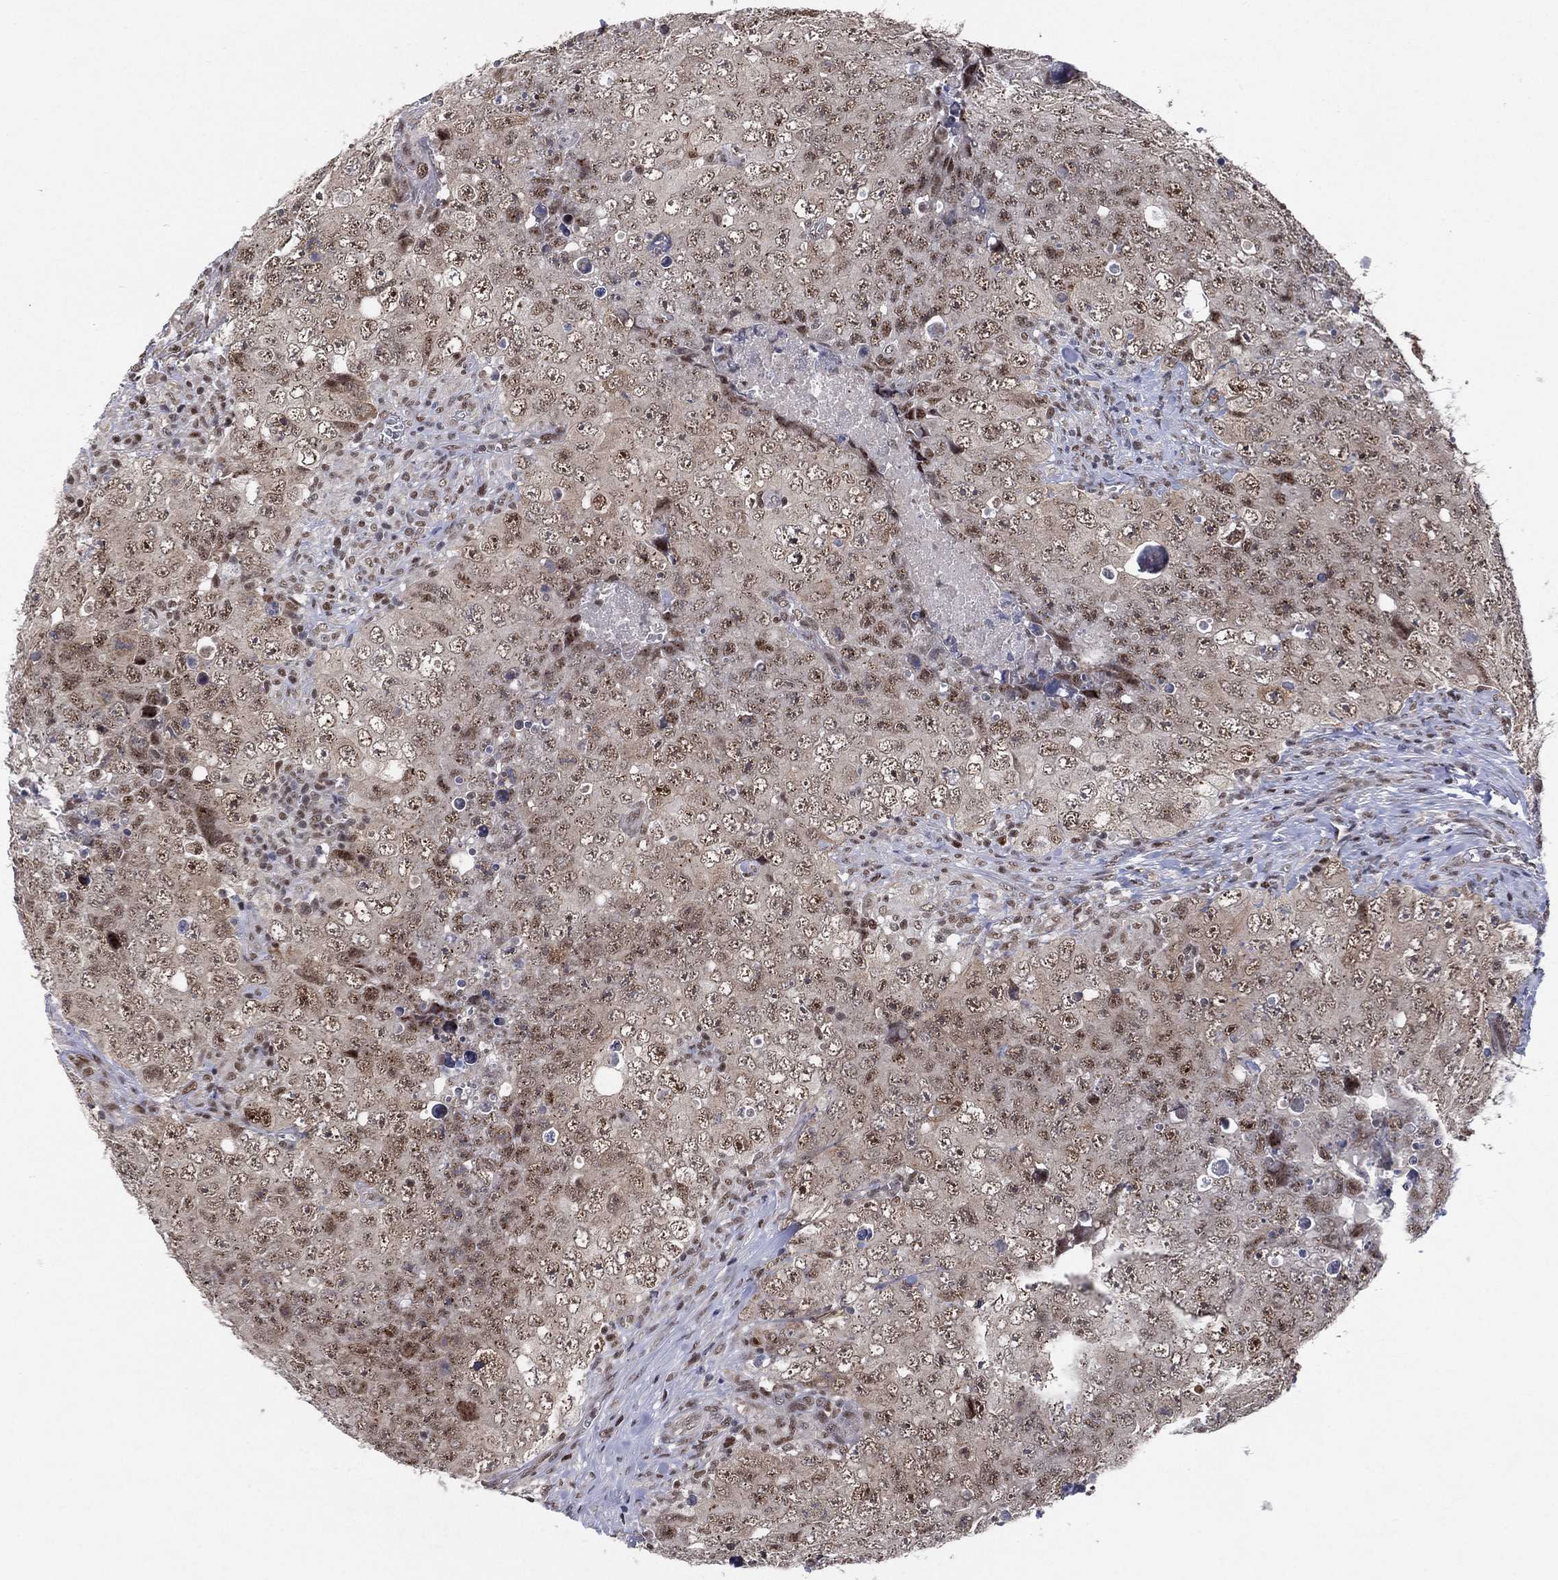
{"staining": {"intensity": "moderate", "quantity": "<25%", "location": "nuclear"}, "tissue": "testis cancer", "cell_type": "Tumor cells", "image_type": "cancer", "snomed": [{"axis": "morphology", "description": "Seminoma, NOS"}, {"axis": "topography", "description": "Testis"}], "caption": "Protein expression analysis of seminoma (testis) exhibits moderate nuclear staining in about <25% of tumor cells.", "gene": "DGCR8", "patient": {"sex": "male", "age": 34}}